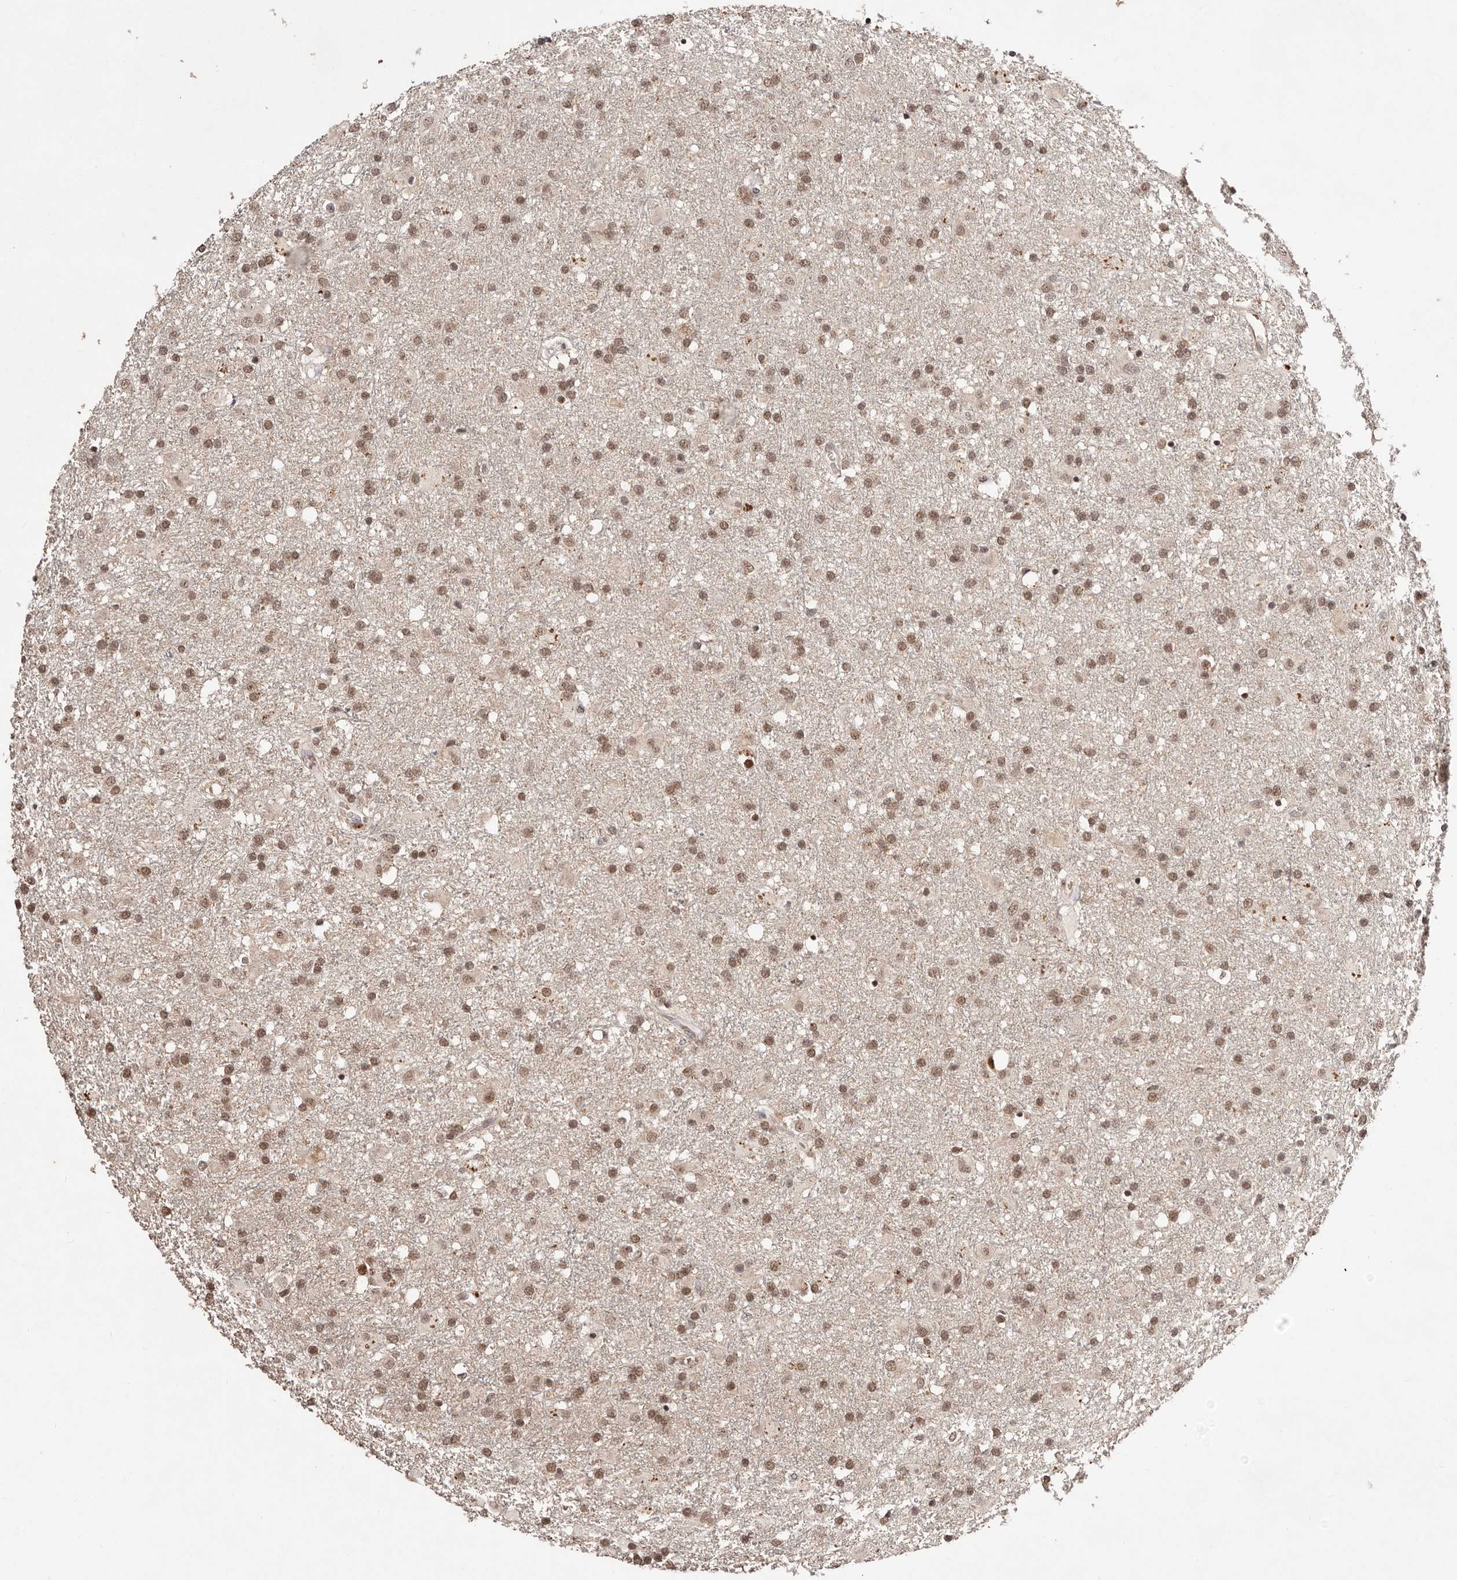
{"staining": {"intensity": "moderate", "quantity": ">75%", "location": "nuclear"}, "tissue": "glioma", "cell_type": "Tumor cells", "image_type": "cancer", "snomed": [{"axis": "morphology", "description": "Glioma, malignant, Low grade"}, {"axis": "topography", "description": "Brain"}], "caption": "IHC (DAB) staining of glioma shows moderate nuclear protein positivity in approximately >75% of tumor cells.", "gene": "BICRAL", "patient": {"sex": "male", "age": 65}}